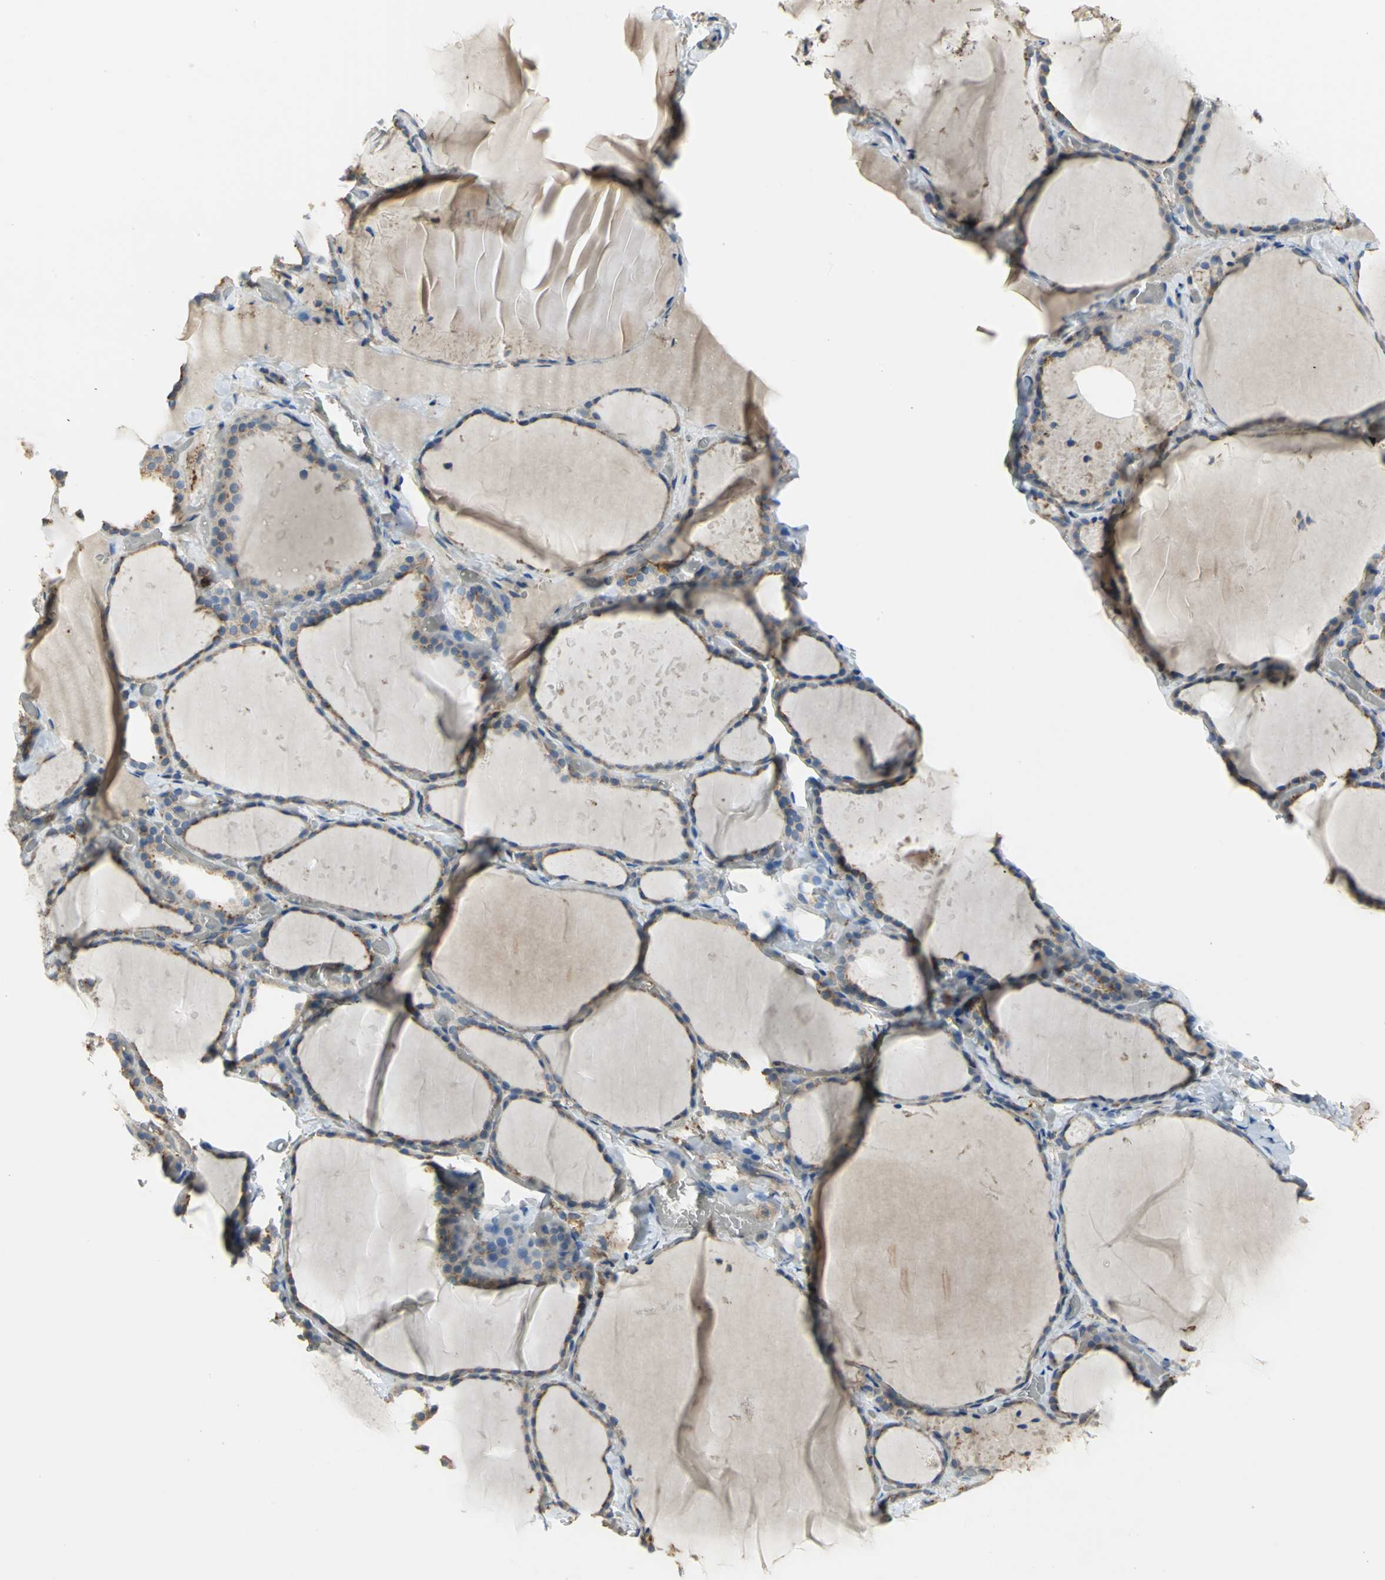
{"staining": {"intensity": "moderate", "quantity": ">75%", "location": "cytoplasmic/membranous"}, "tissue": "thyroid gland", "cell_type": "Glandular cells", "image_type": "normal", "snomed": [{"axis": "morphology", "description": "Normal tissue, NOS"}, {"axis": "topography", "description": "Thyroid gland"}], "caption": "This photomicrograph shows IHC staining of normal thyroid gland, with medium moderate cytoplasmic/membranous positivity in about >75% of glandular cells.", "gene": "DIAPH2", "patient": {"sex": "female", "age": 22}}